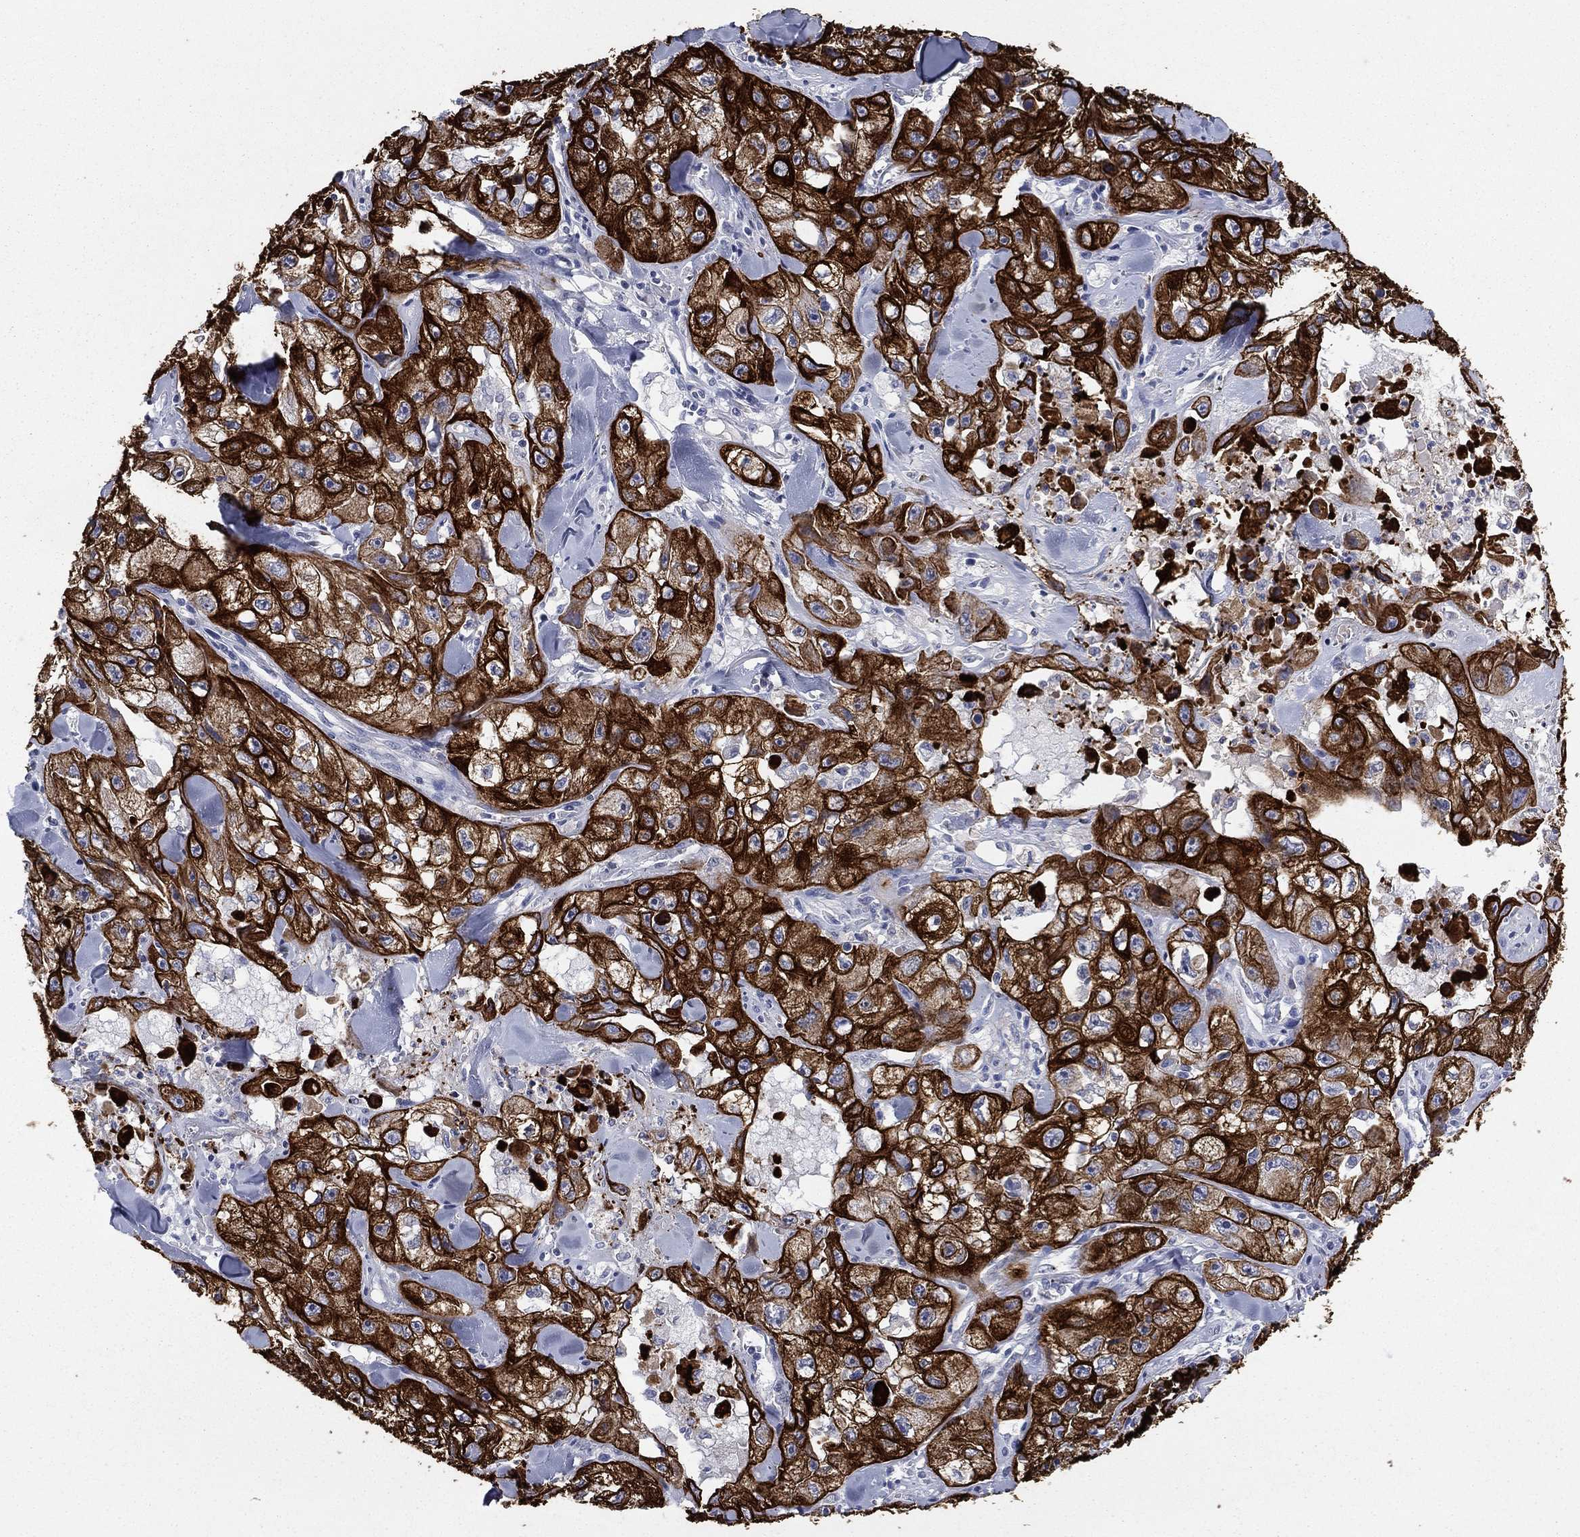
{"staining": {"intensity": "strong", "quantity": ">75%", "location": "cytoplasmic/membranous"}, "tissue": "skin cancer", "cell_type": "Tumor cells", "image_type": "cancer", "snomed": [{"axis": "morphology", "description": "Squamous cell carcinoma, NOS"}, {"axis": "topography", "description": "Skin"}, {"axis": "topography", "description": "Subcutis"}], "caption": "Protein expression by IHC displays strong cytoplasmic/membranous positivity in about >75% of tumor cells in skin cancer. Ihc stains the protein in brown and the nuclei are stained blue.", "gene": "KRT7", "patient": {"sex": "male", "age": 73}}